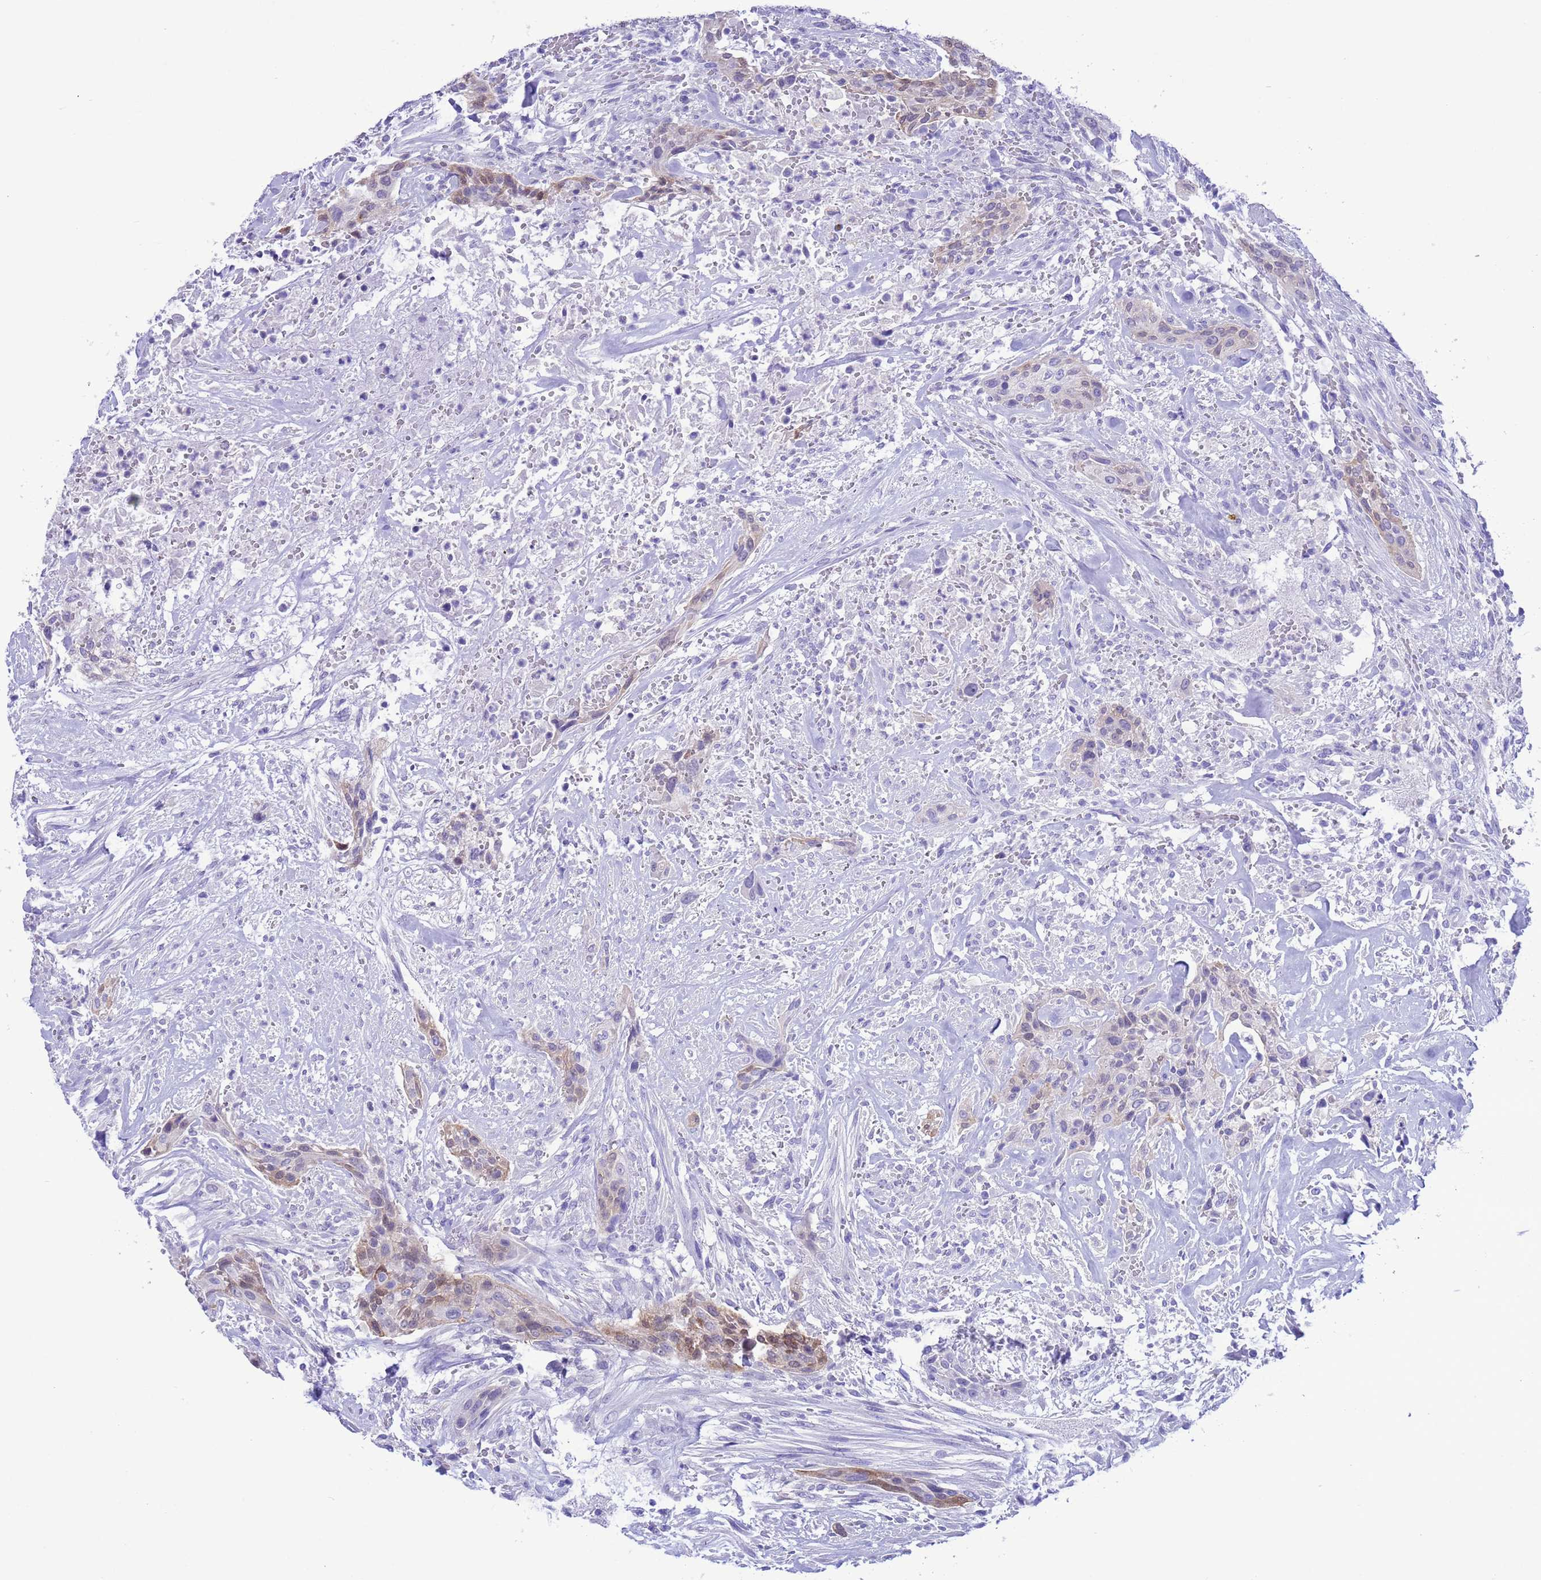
{"staining": {"intensity": "weak", "quantity": "<25%", "location": "cytoplasmic/membranous"}, "tissue": "urothelial cancer", "cell_type": "Tumor cells", "image_type": "cancer", "snomed": [{"axis": "morphology", "description": "Urothelial carcinoma, High grade"}, {"axis": "topography", "description": "Urinary bladder"}], "caption": "Protein analysis of high-grade urothelial carcinoma exhibits no significant positivity in tumor cells.", "gene": "GSTM1", "patient": {"sex": "male", "age": 35}}